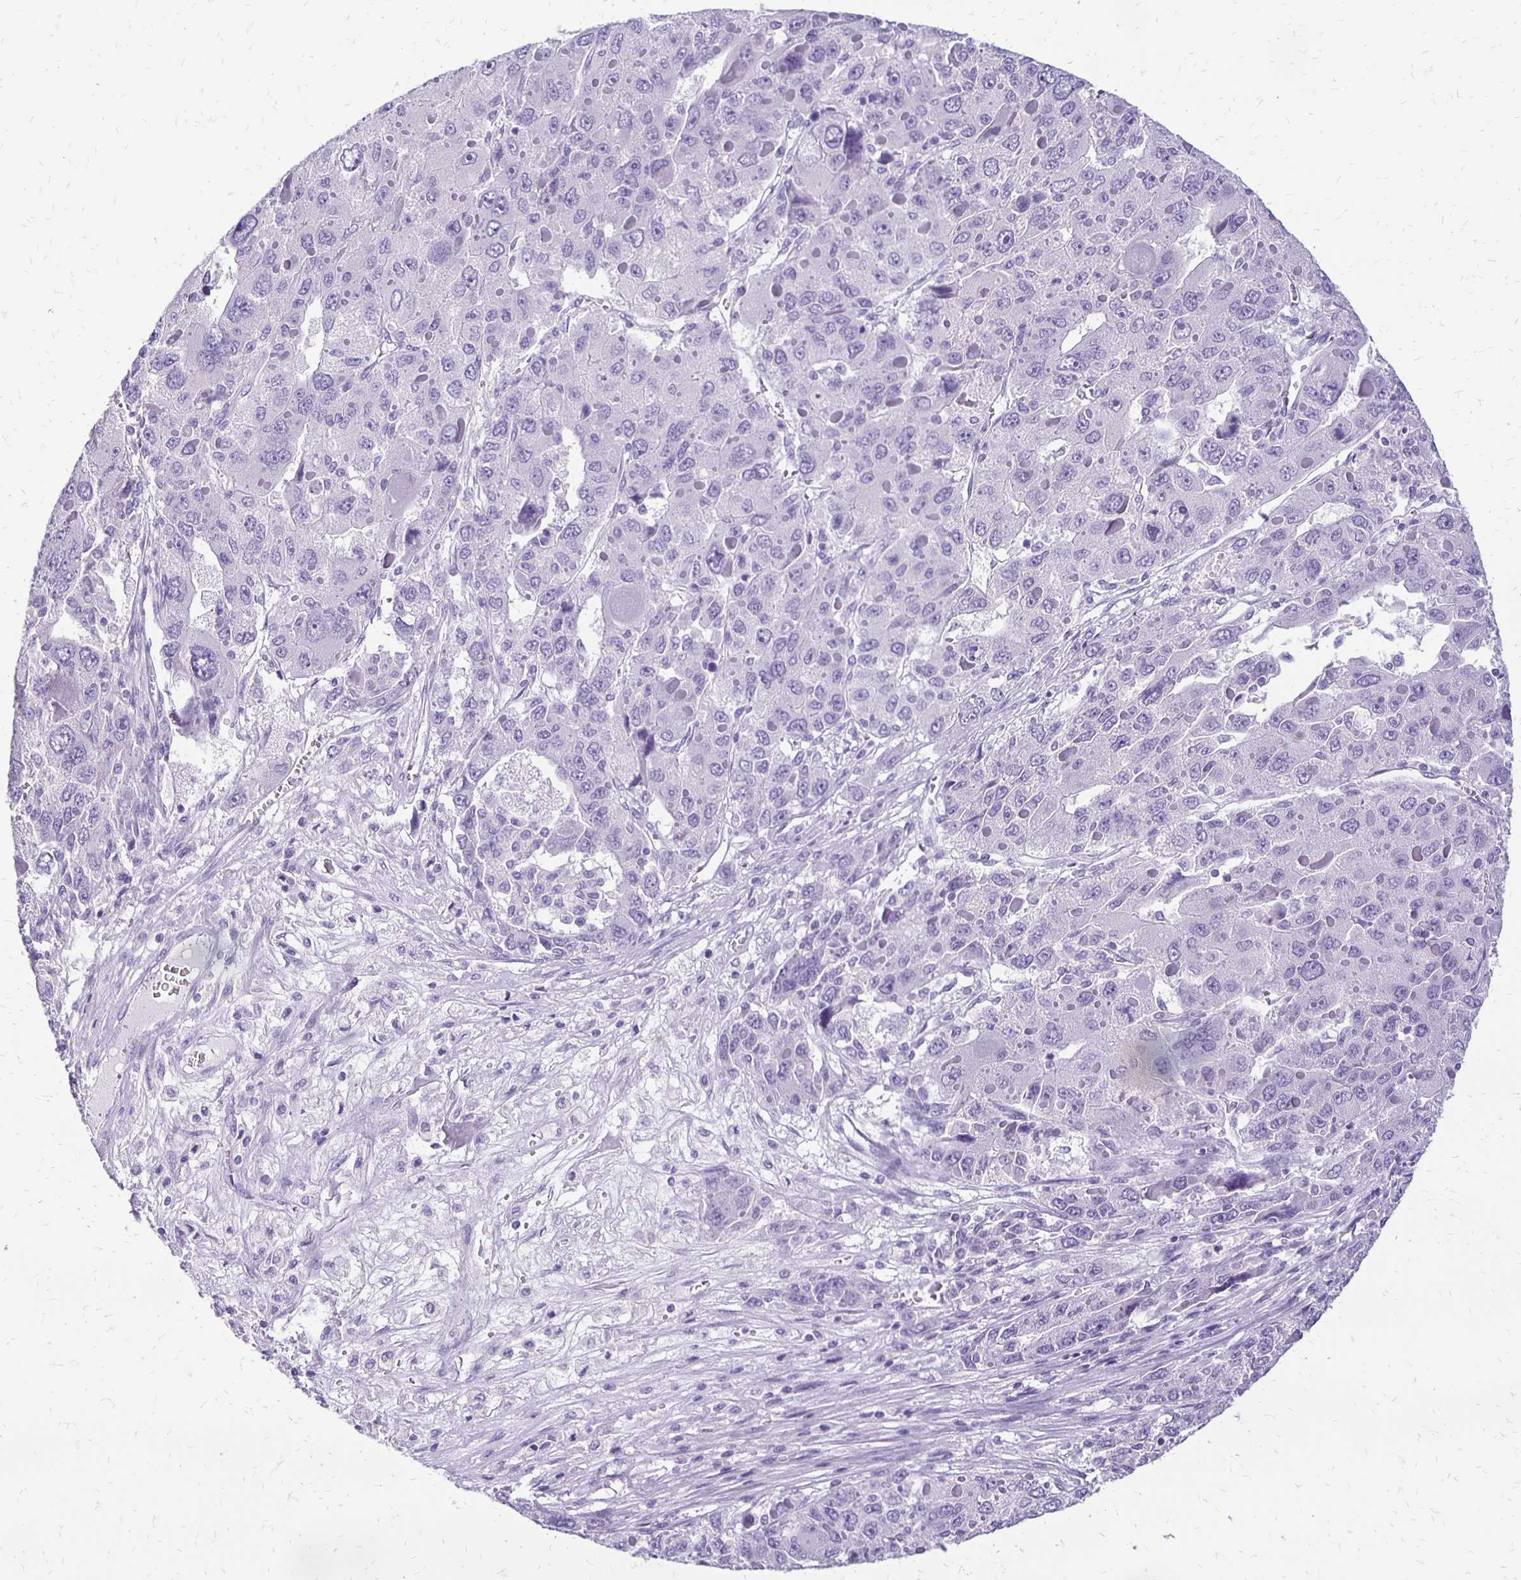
{"staining": {"intensity": "negative", "quantity": "none", "location": "none"}, "tissue": "liver cancer", "cell_type": "Tumor cells", "image_type": "cancer", "snomed": [{"axis": "morphology", "description": "Carcinoma, Hepatocellular, NOS"}, {"axis": "topography", "description": "Liver"}], "caption": "A histopathology image of liver cancer stained for a protein displays no brown staining in tumor cells. Brightfield microscopy of immunohistochemistry (IHC) stained with DAB (brown) and hematoxylin (blue), captured at high magnification.", "gene": "ANKRD45", "patient": {"sex": "female", "age": 41}}